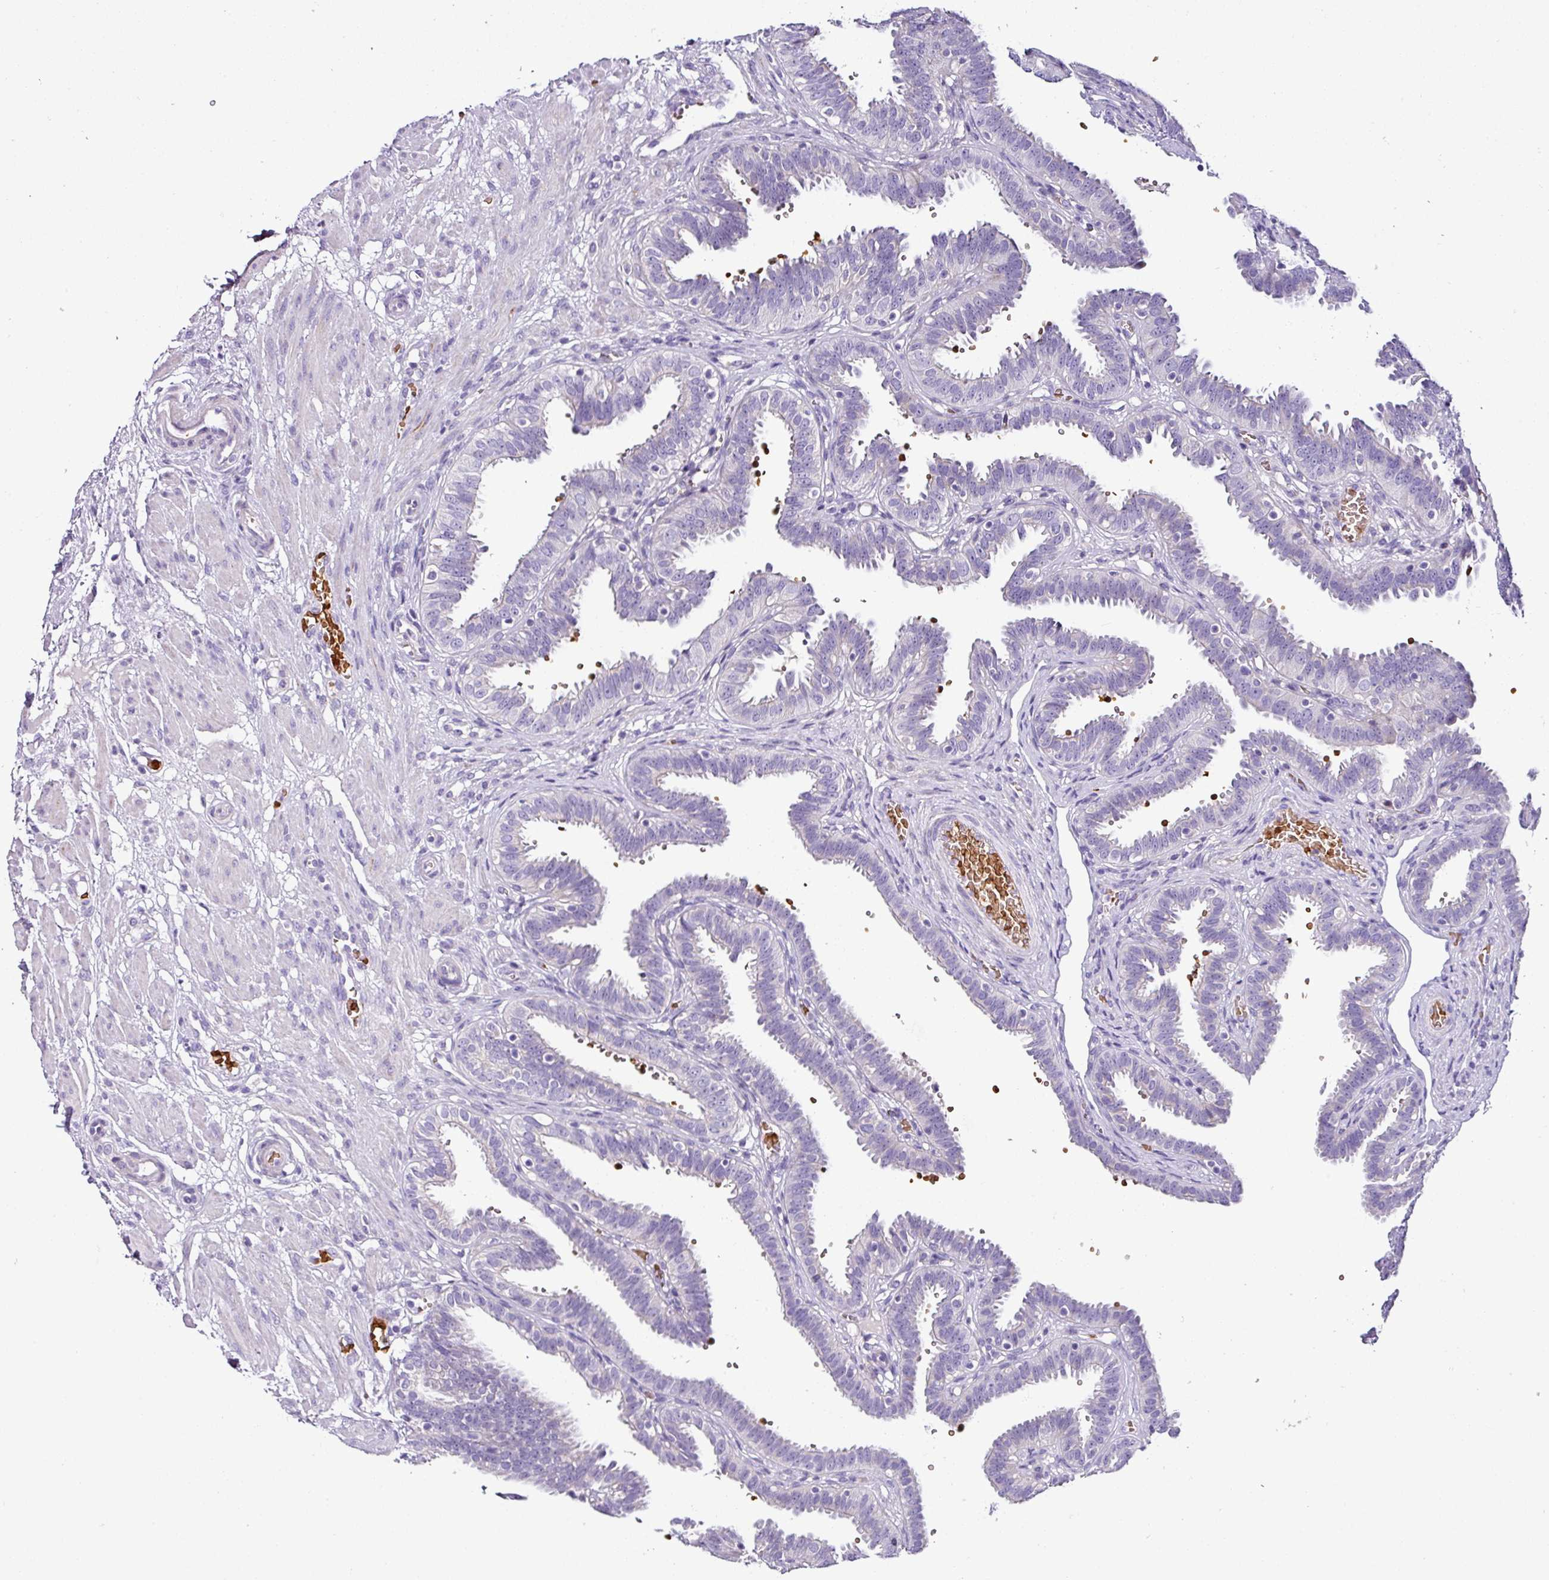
{"staining": {"intensity": "negative", "quantity": "none", "location": "none"}, "tissue": "fallopian tube", "cell_type": "Glandular cells", "image_type": "normal", "snomed": [{"axis": "morphology", "description": "Normal tissue, NOS"}, {"axis": "topography", "description": "Fallopian tube"}], "caption": "DAB (3,3'-diaminobenzidine) immunohistochemical staining of benign human fallopian tube exhibits no significant positivity in glandular cells.", "gene": "NAPSA", "patient": {"sex": "female", "age": 37}}